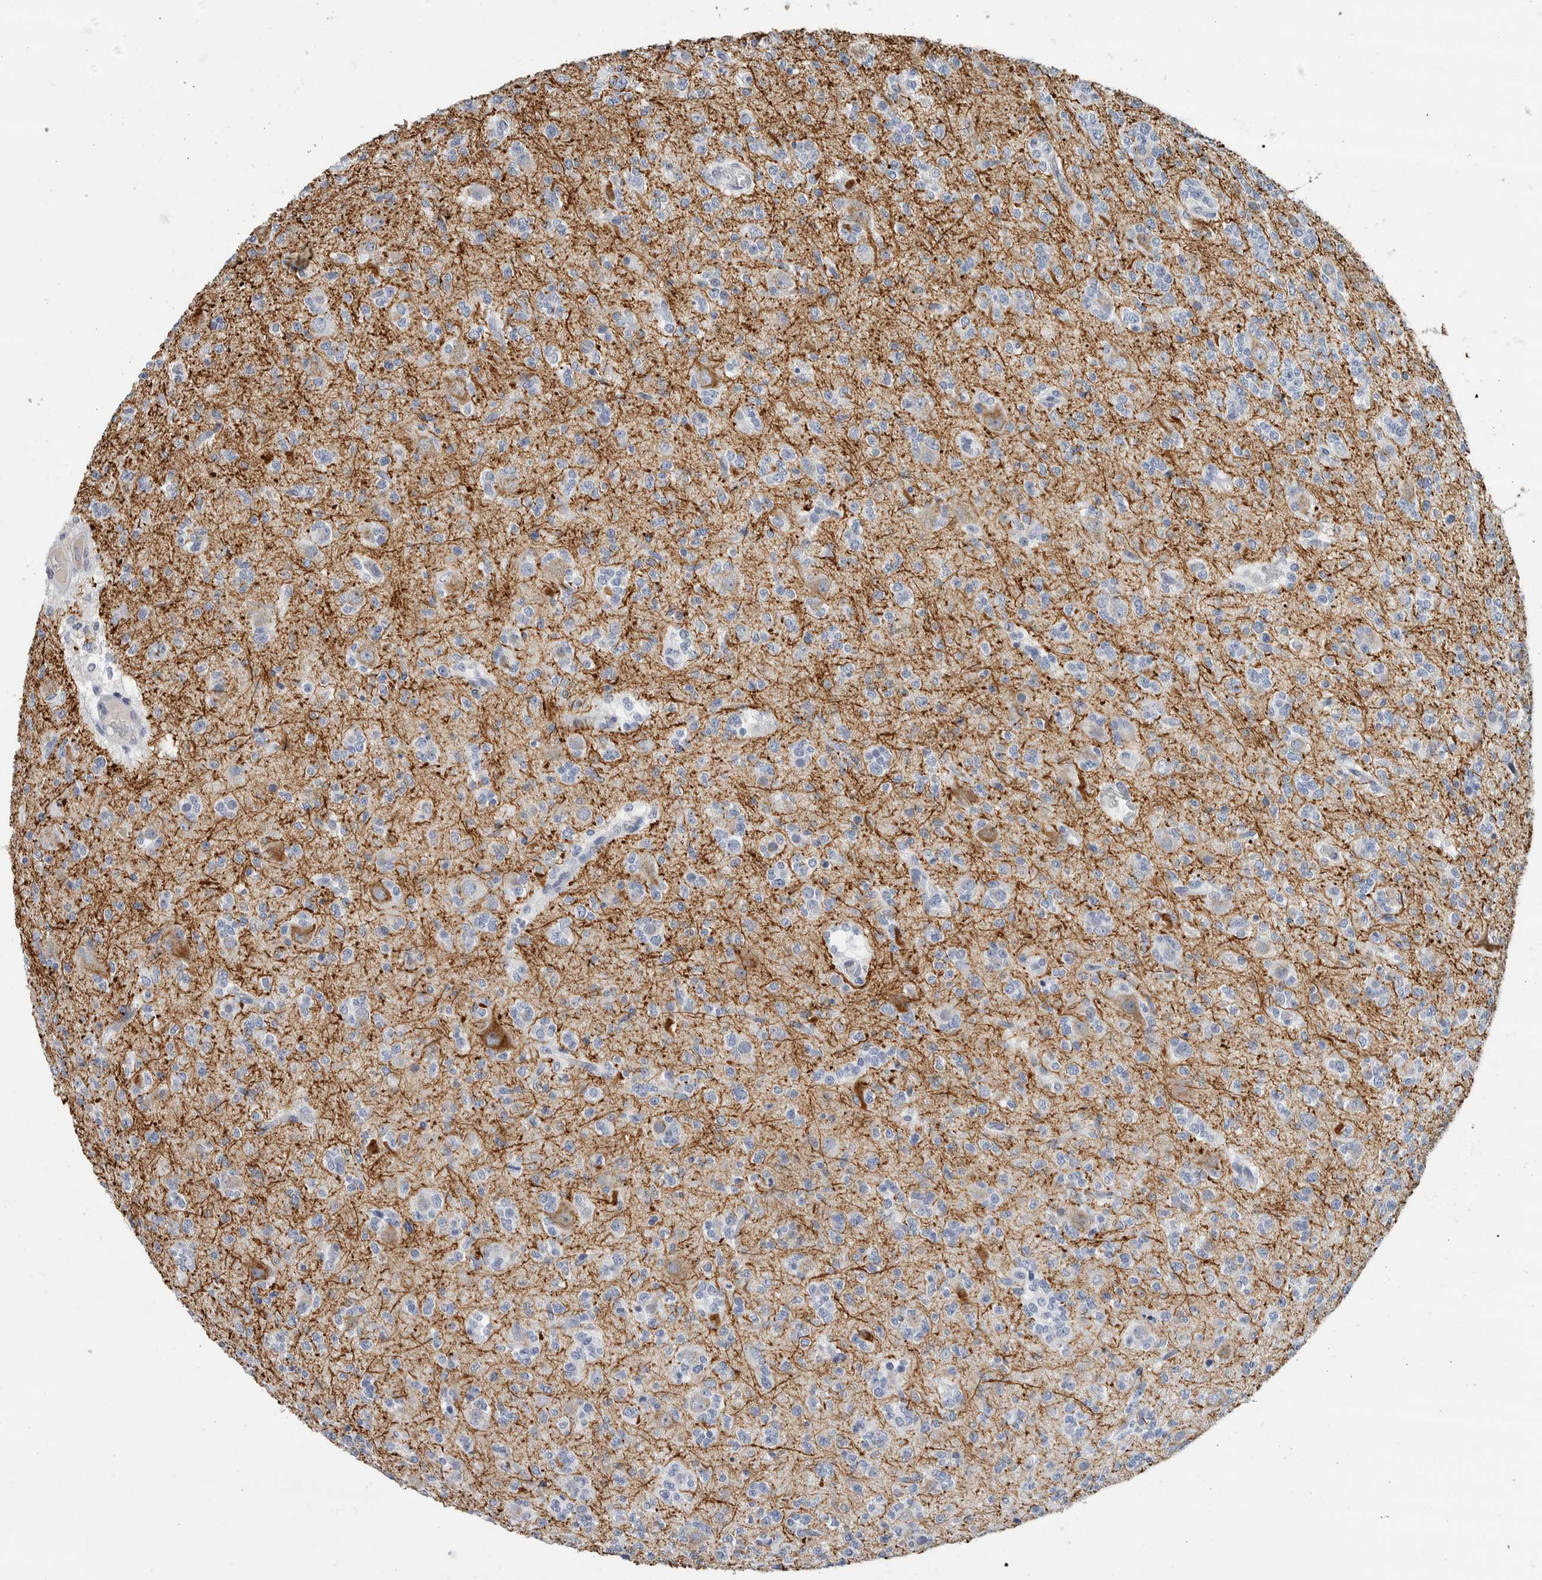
{"staining": {"intensity": "negative", "quantity": "none", "location": "none"}, "tissue": "glioma", "cell_type": "Tumor cells", "image_type": "cancer", "snomed": [{"axis": "morphology", "description": "Glioma, malignant, Low grade"}, {"axis": "topography", "description": "Brain"}], "caption": "High power microscopy image of an immunohistochemistry histopathology image of glioma, revealing no significant positivity in tumor cells. (Brightfield microscopy of DAB immunohistochemistry (IHC) at high magnification).", "gene": "NEFM", "patient": {"sex": "male", "age": 38}}